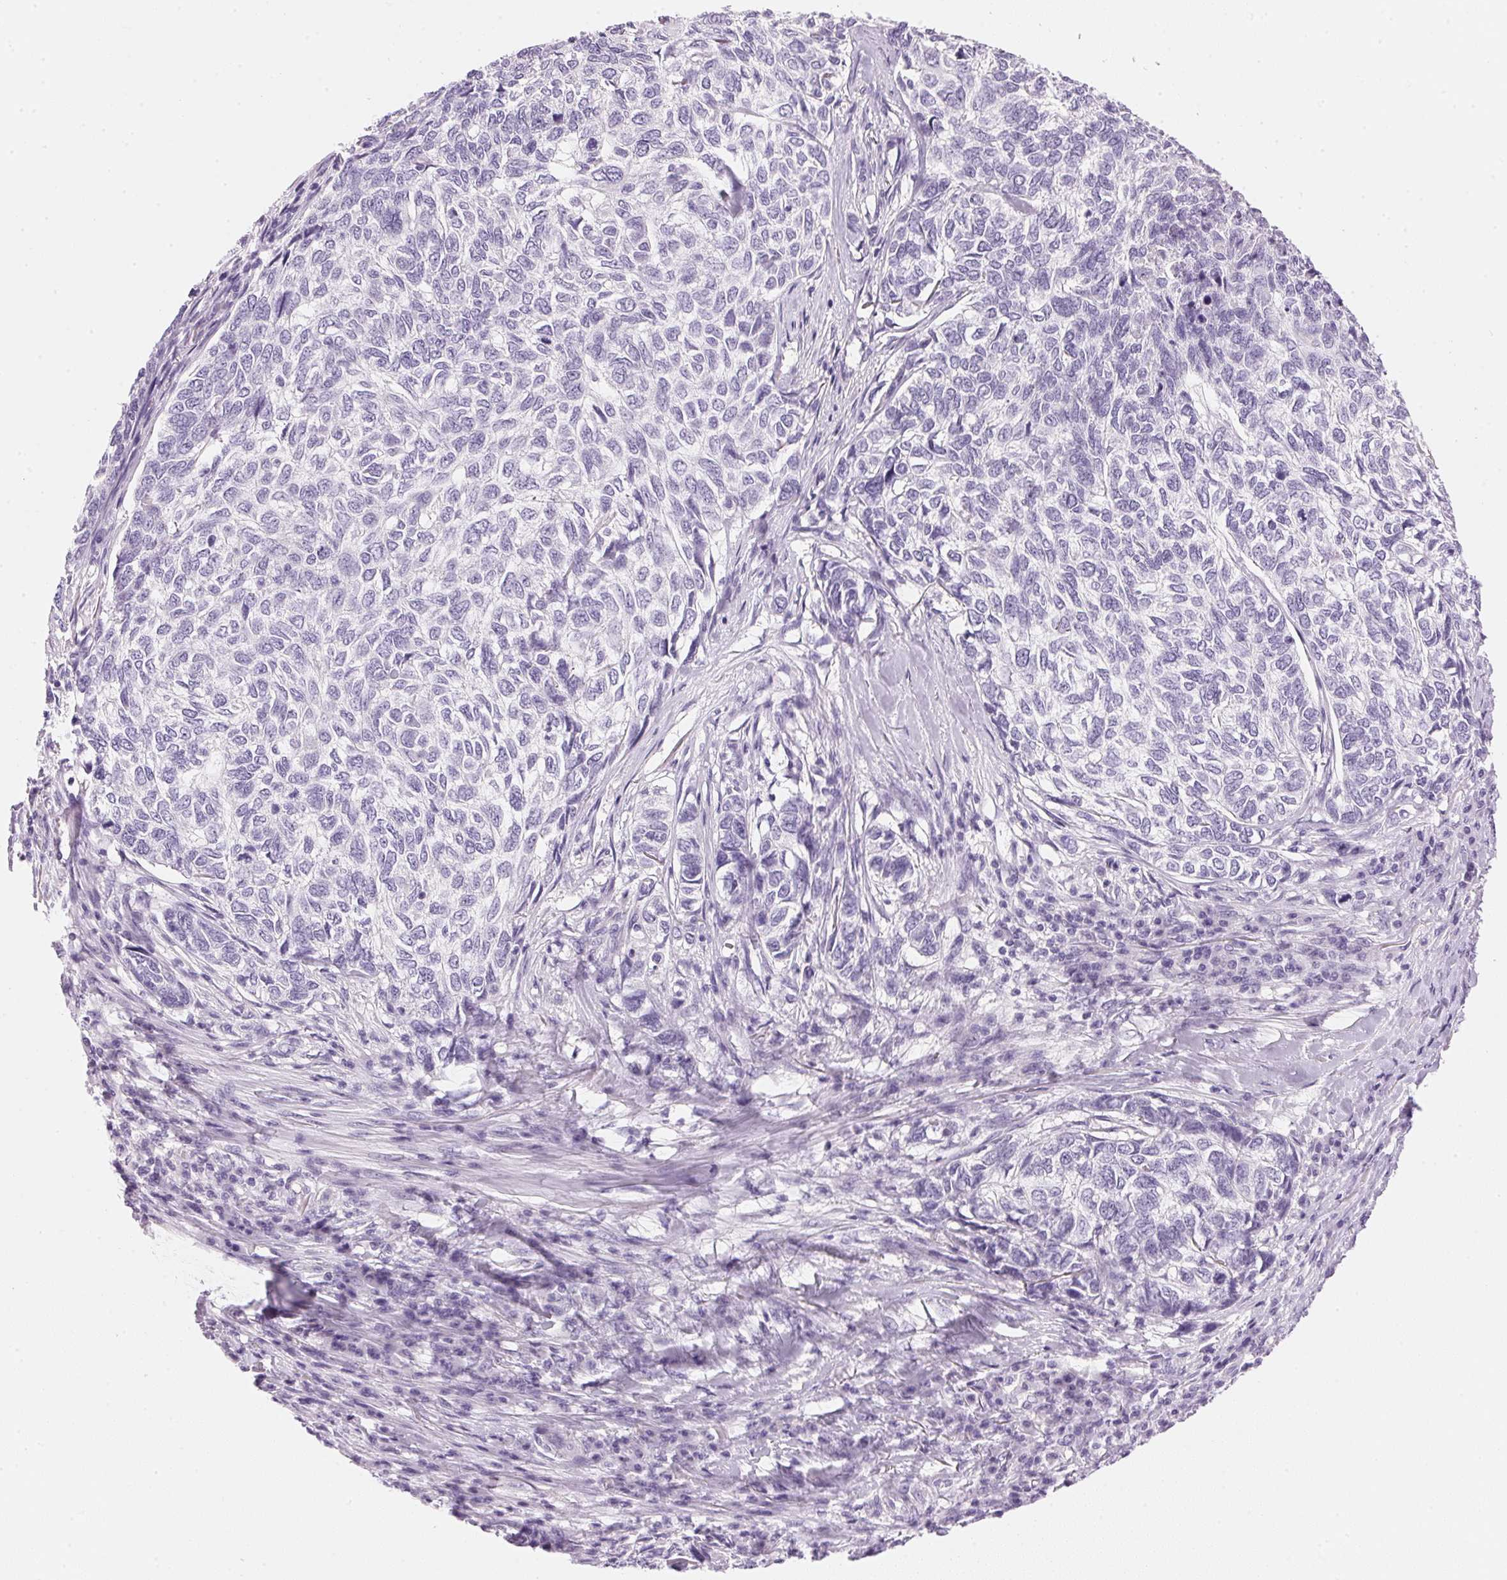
{"staining": {"intensity": "negative", "quantity": "none", "location": "none"}, "tissue": "skin cancer", "cell_type": "Tumor cells", "image_type": "cancer", "snomed": [{"axis": "morphology", "description": "Basal cell carcinoma"}, {"axis": "topography", "description": "Skin"}], "caption": "Protein analysis of skin cancer demonstrates no significant staining in tumor cells.", "gene": "IGFBP1", "patient": {"sex": "female", "age": 65}}